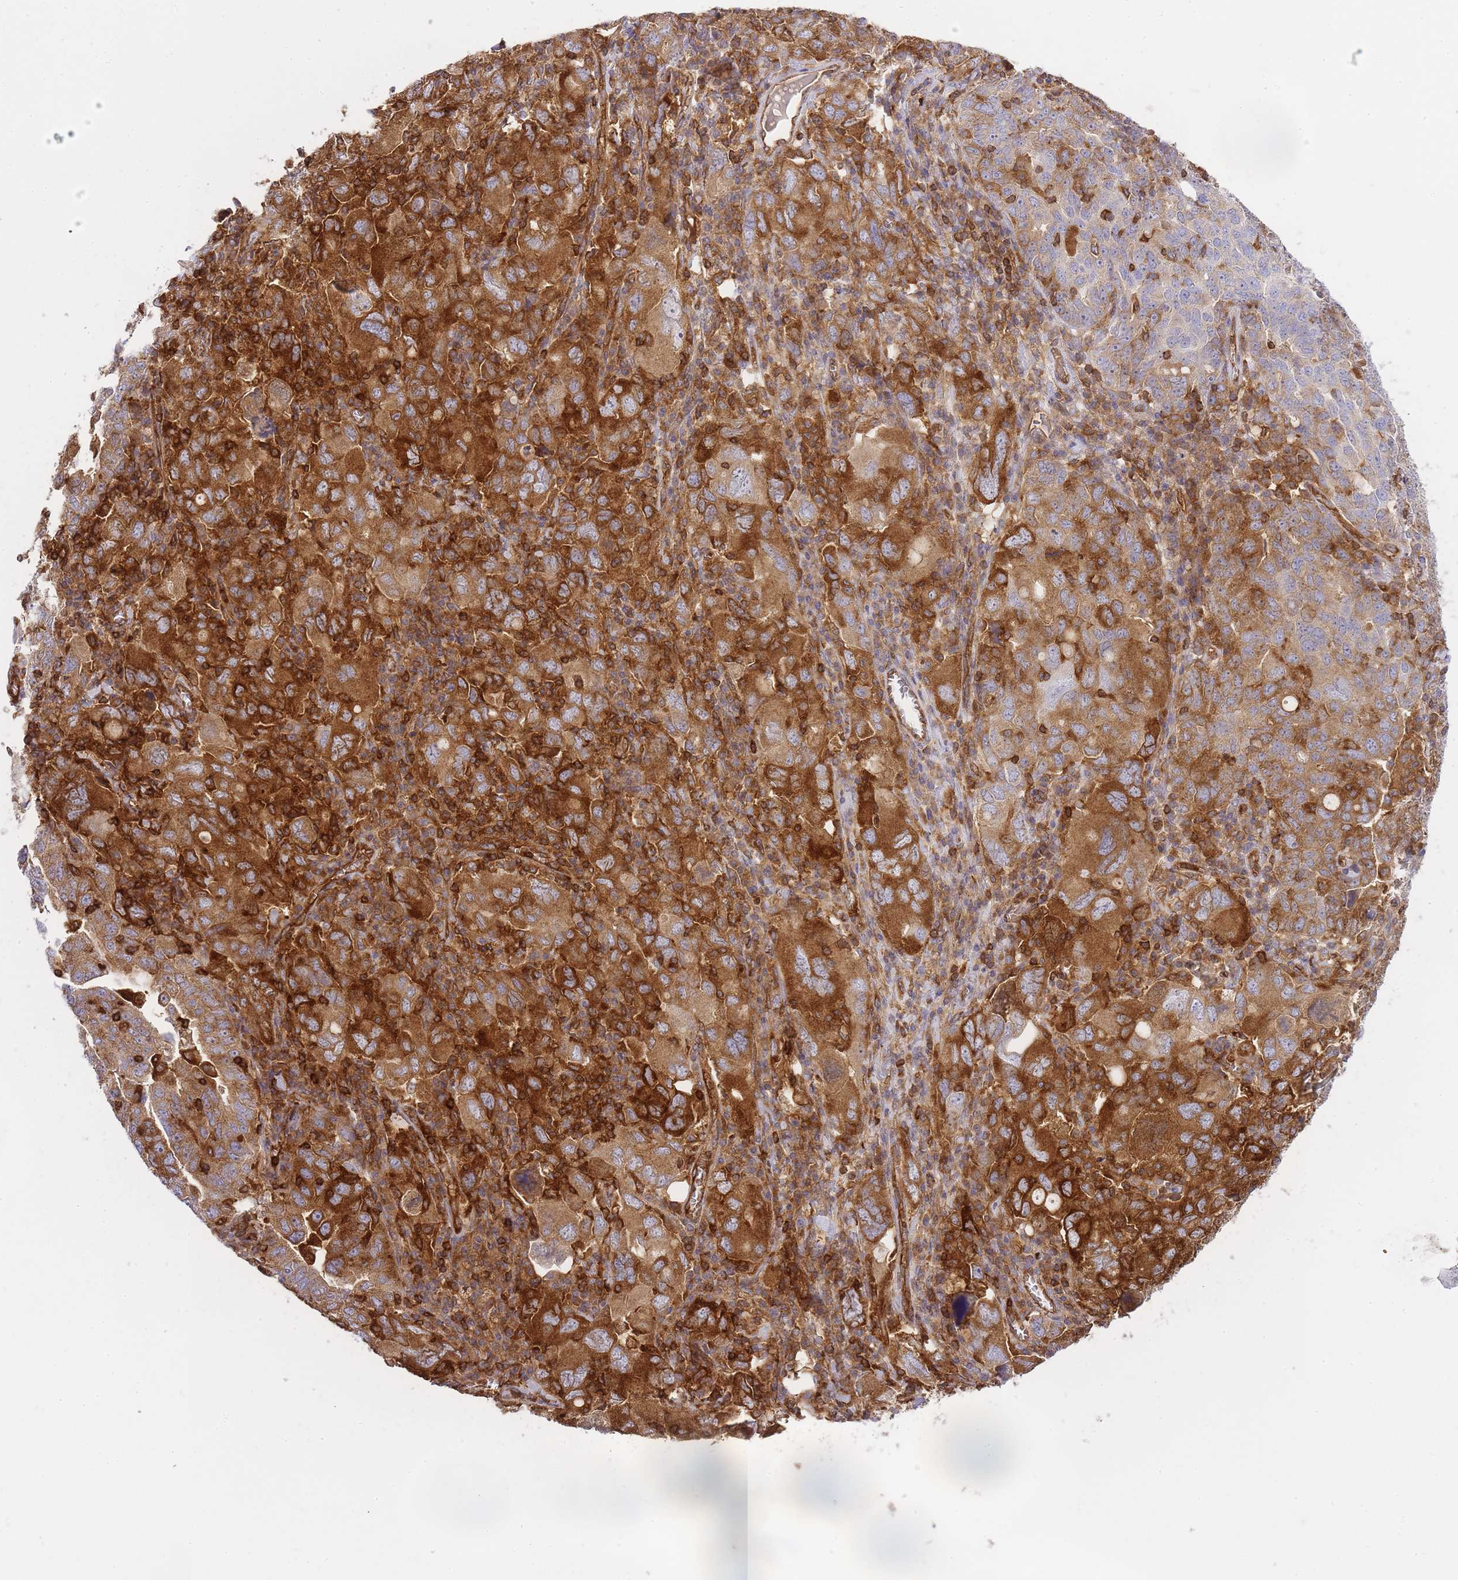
{"staining": {"intensity": "strong", "quantity": ">75%", "location": "cytoplasmic/membranous"}, "tissue": "ovarian cancer", "cell_type": "Tumor cells", "image_type": "cancer", "snomed": [{"axis": "morphology", "description": "Carcinoma, endometroid"}, {"axis": "topography", "description": "Ovary"}], "caption": "Immunohistochemical staining of human endometroid carcinoma (ovarian) exhibits strong cytoplasmic/membranous protein positivity in approximately >75% of tumor cells.", "gene": "MSN", "patient": {"sex": "female", "age": 62}}